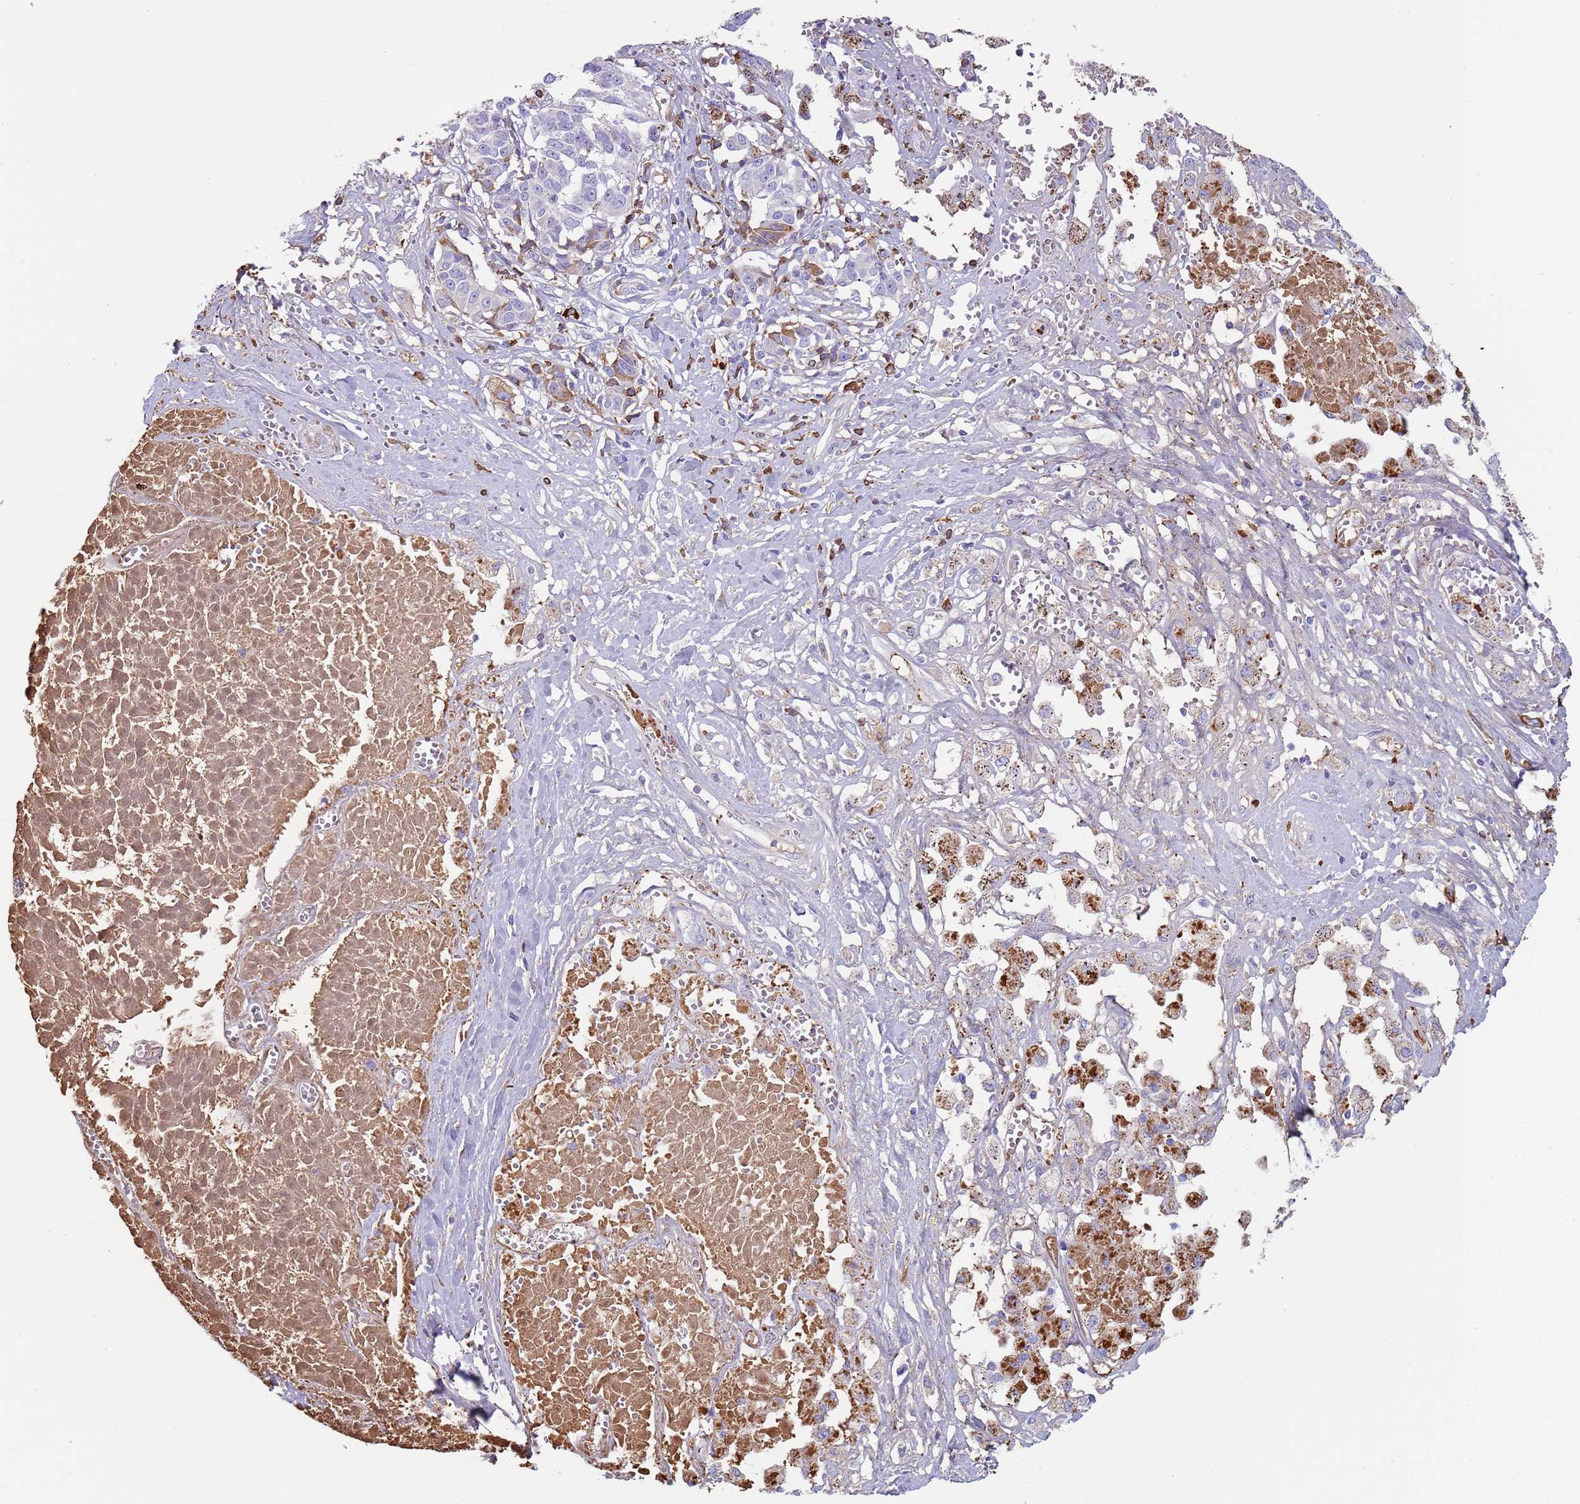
{"staining": {"intensity": "negative", "quantity": "none", "location": "none"}, "tissue": "melanoma", "cell_type": "Tumor cells", "image_type": "cancer", "snomed": [{"axis": "morphology", "description": "Malignant melanoma, NOS"}, {"axis": "topography", "description": "Skin"}], "caption": "Immunohistochemical staining of human melanoma displays no significant staining in tumor cells. The staining was performed using DAB to visualize the protein expression in brown, while the nuclei were stained in blue with hematoxylin (Magnification: 20x).", "gene": "CYSLTR2", "patient": {"sex": "female", "age": 72}}